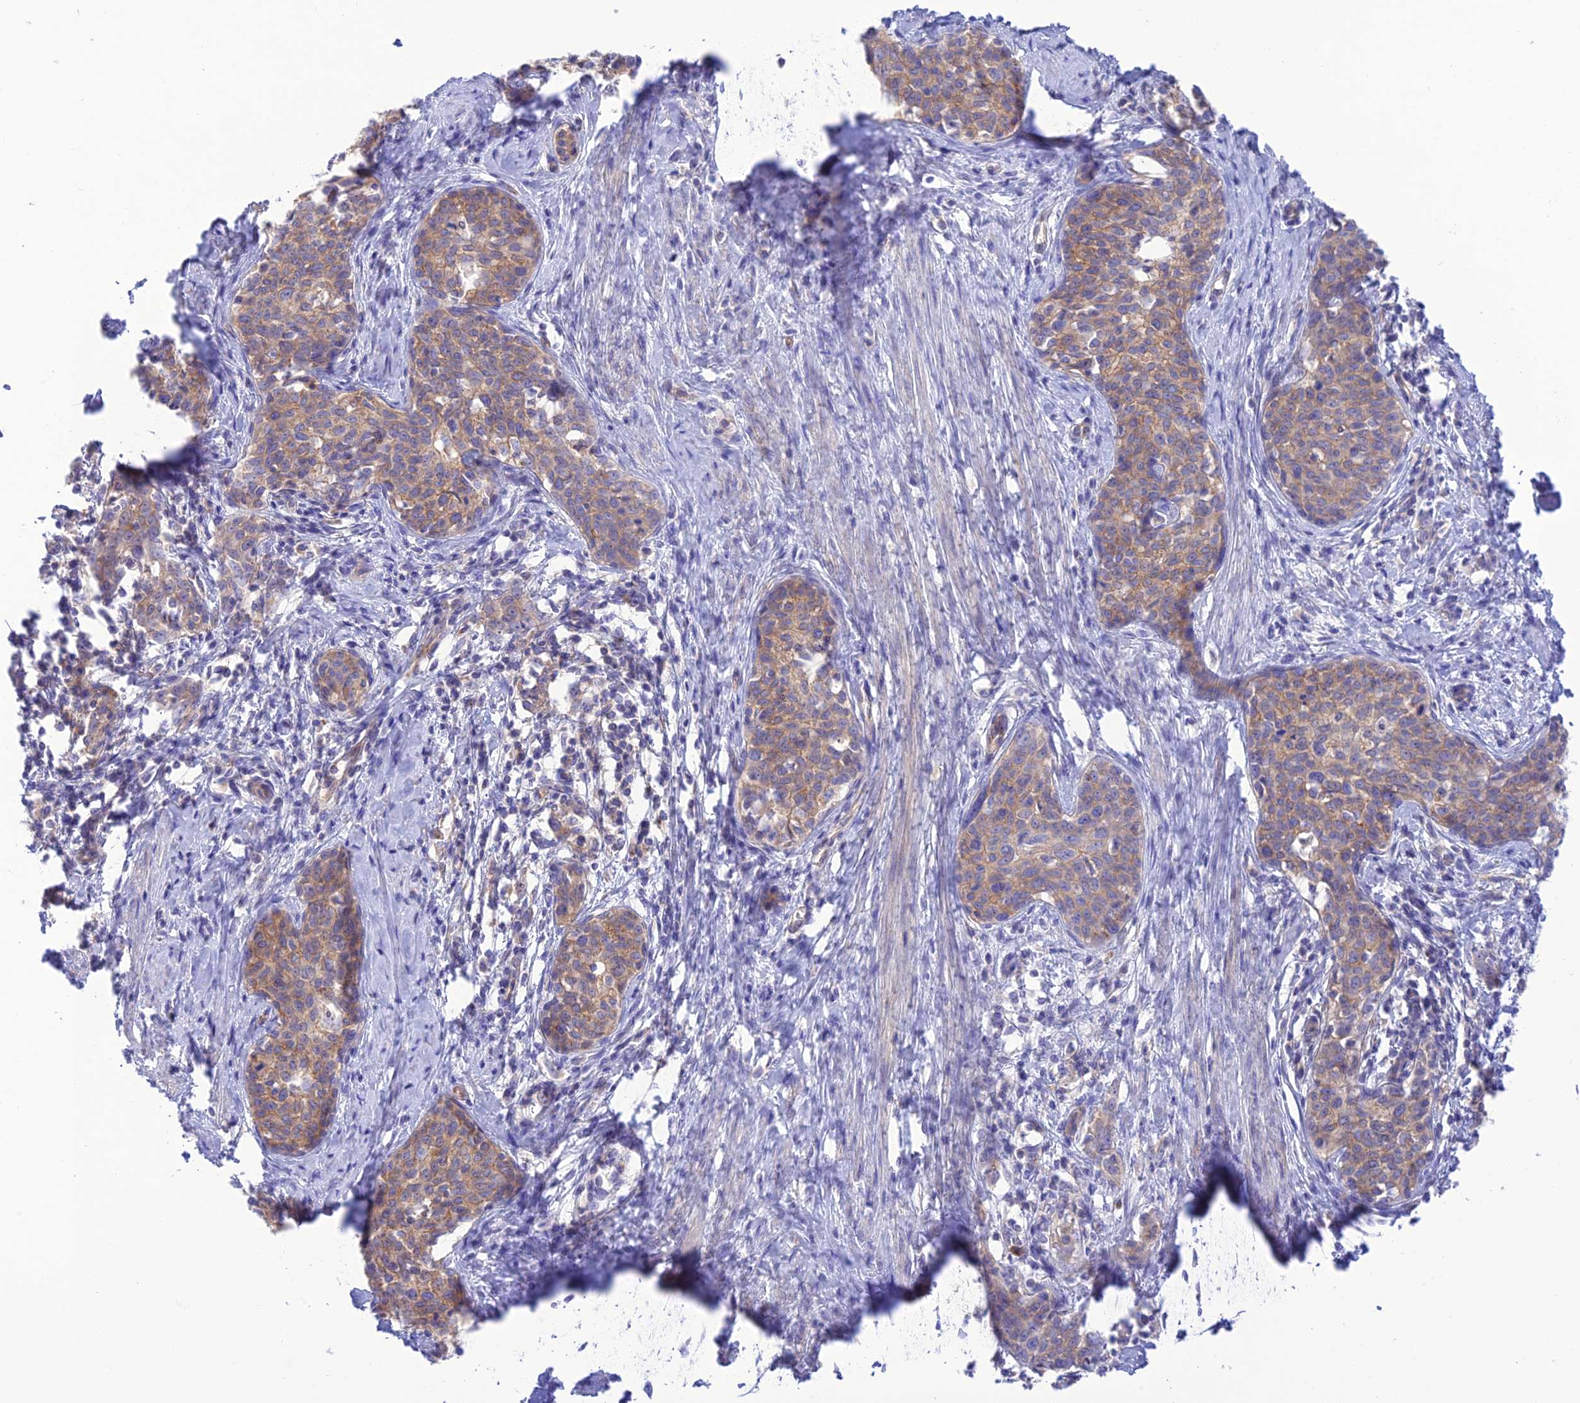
{"staining": {"intensity": "weak", "quantity": ">75%", "location": "cytoplasmic/membranous"}, "tissue": "cervical cancer", "cell_type": "Tumor cells", "image_type": "cancer", "snomed": [{"axis": "morphology", "description": "Squamous cell carcinoma, NOS"}, {"axis": "topography", "description": "Cervix"}], "caption": "Weak cytoplasmic/membranous staining is present in approximately >75% of tumor cells in squamous cell carcinoma (cervical).", "gene": "CHSY3", "patient": {"sex": "female", "age": 52}}